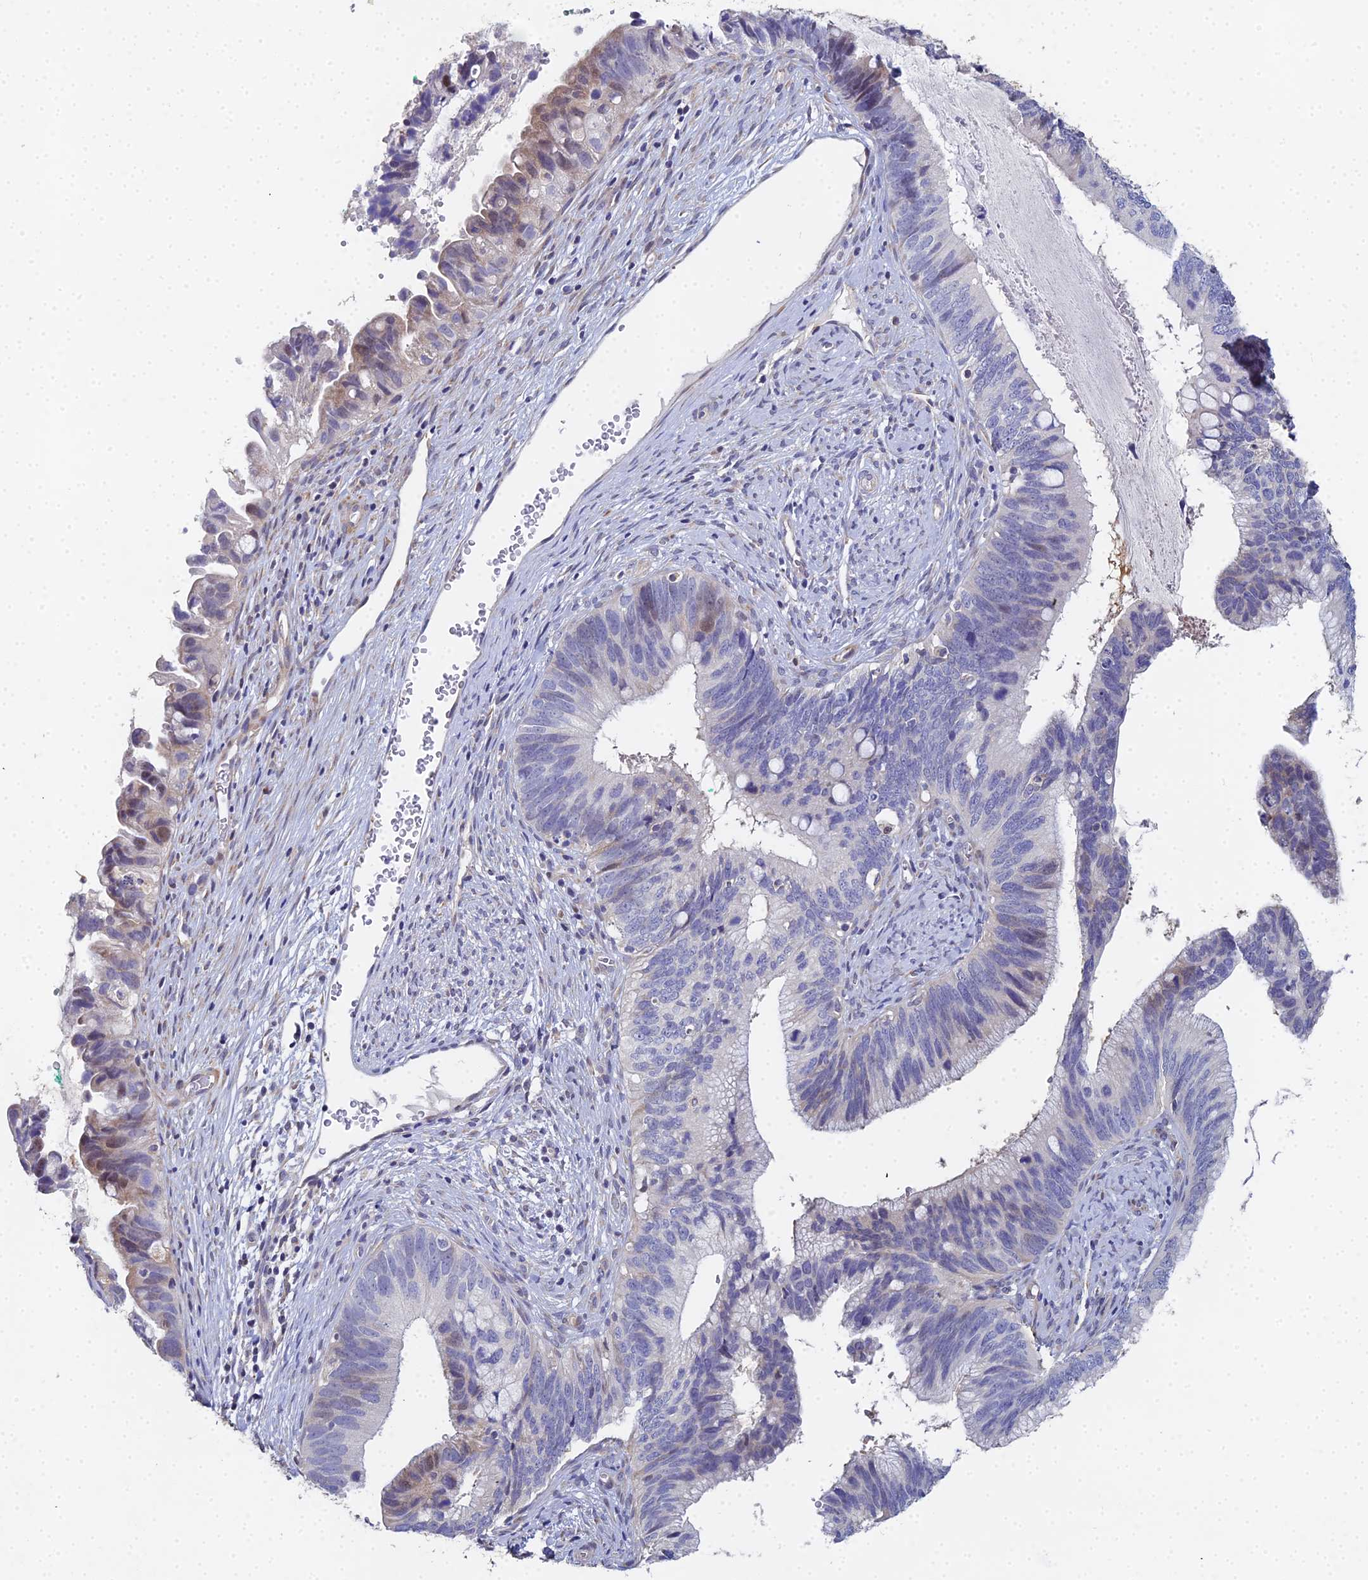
{"staining": {"intensity": "weak", "quantity": "<25%", "location": "cytoplasmic/membranous"}, "tissue": "cervical cancer", "cell_type": "Tumor cells", "image_type": "cancer", "snomed": [{"axis": "morphology", "description": "Adenocarcinoma, NOS"}, {"axis": "topography", "description": "Cervix"}], "caption": "This is an immunohistochemistry (IHC) photomicrograph of cervical cancer (adenocarcinoma). There is no staining in tumor cells.", "gene": "ENSG00000268674", "patient": {"sex": "female", "age": 42}}